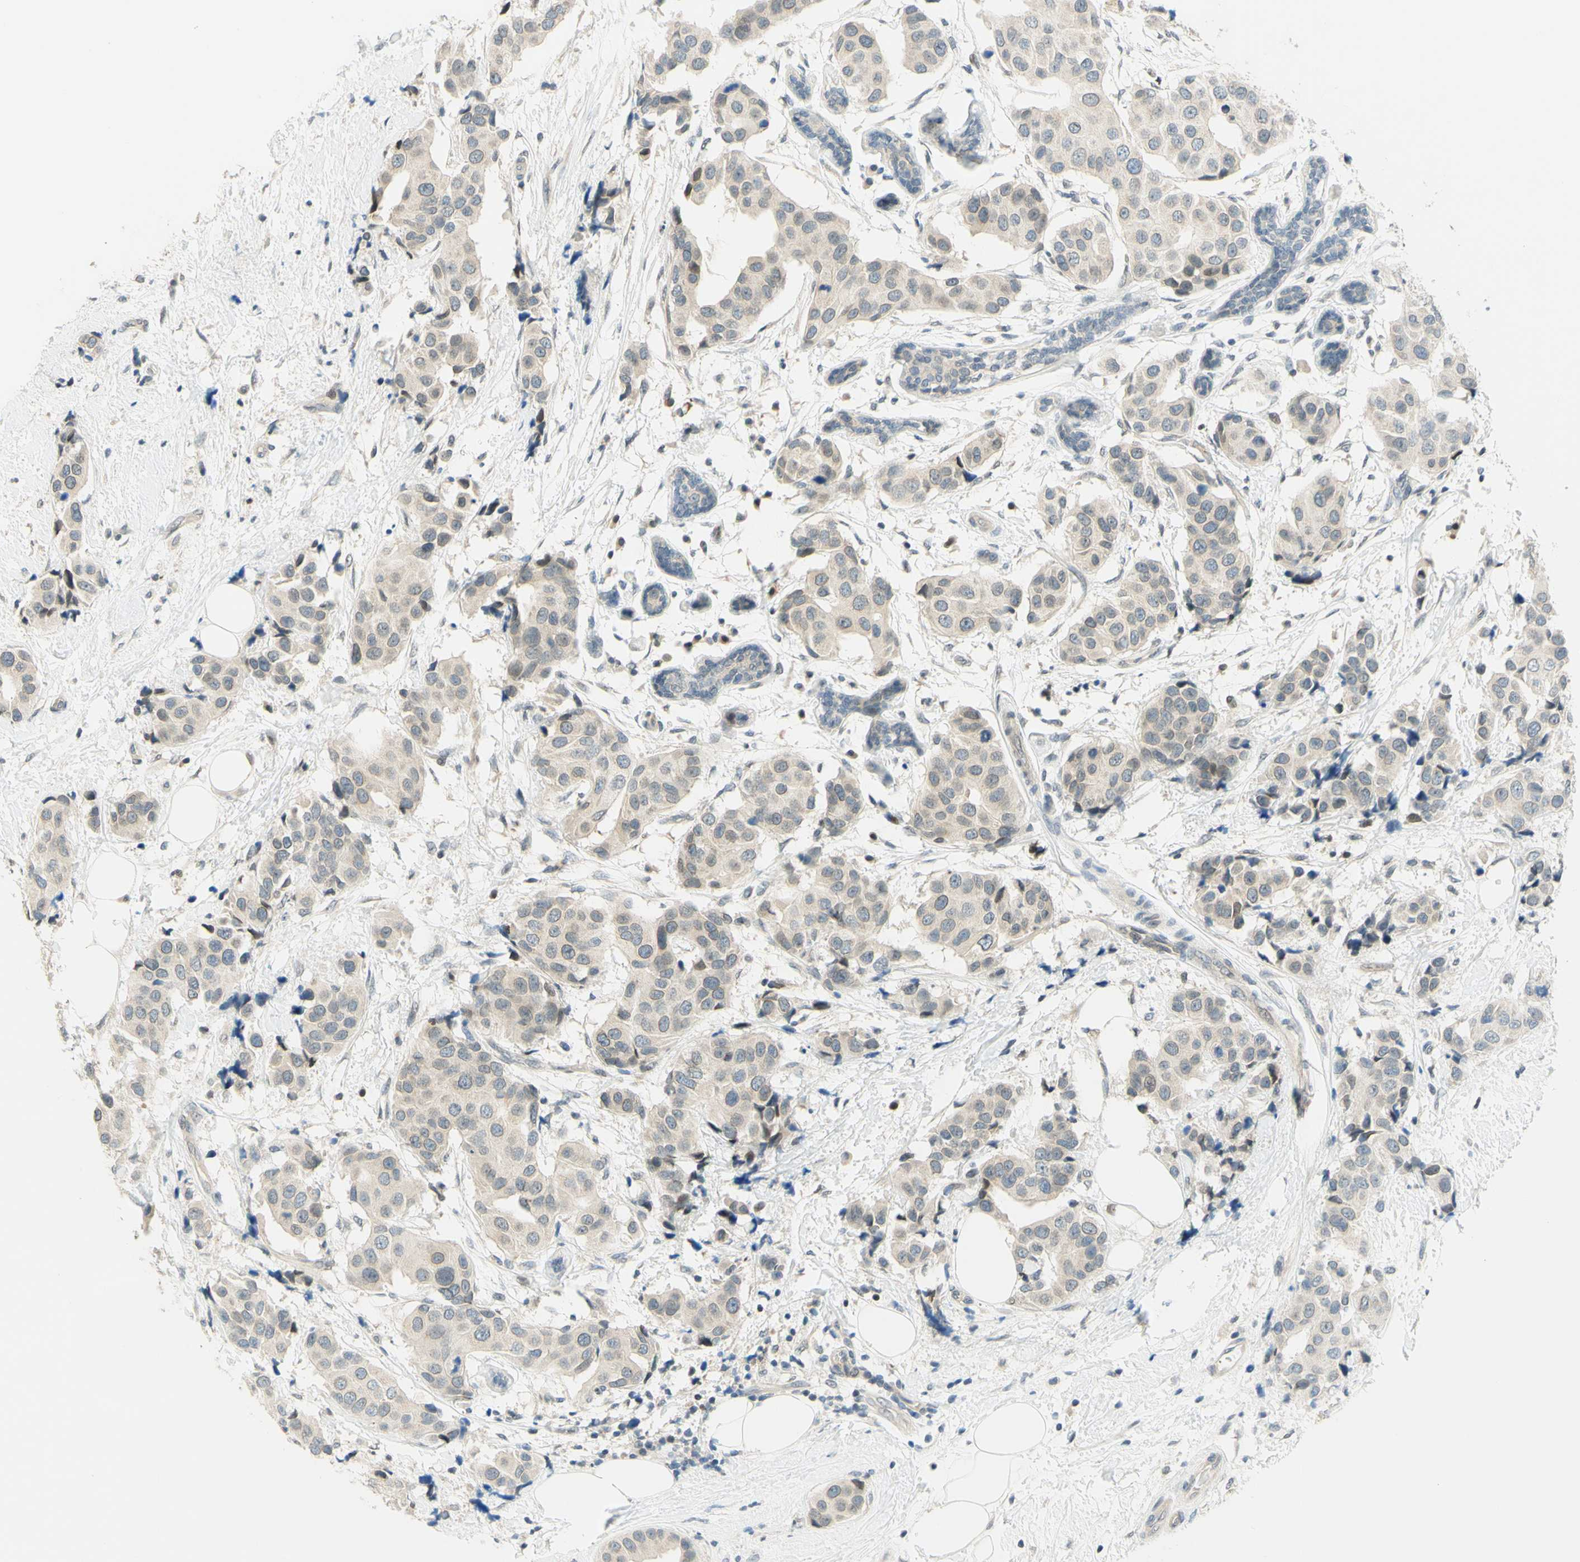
{"staining": {"intensity": "weak", "quantity": "25%-75%", "location": "cytoplasmic/membranous"}, "tissue": "breast cancer", "cell_type": "Tumor cells", "image_type": "cancer", "snomed": [{"axis": "morphology", "description": "Normal tissue, NOS"}, {"axis": "morphology", "description": "Duct carcinoma"}, {"axis": "topography", "description": "Breast"}], "caption": "Weak cytoplasmic/membranous staining for a protein is appreciated in about 25%-75% of tumor cells of breast cancer using immunohistochemistry.", "gene": "C2CD2L", "patient": {"sex": "female", "age": 39}}